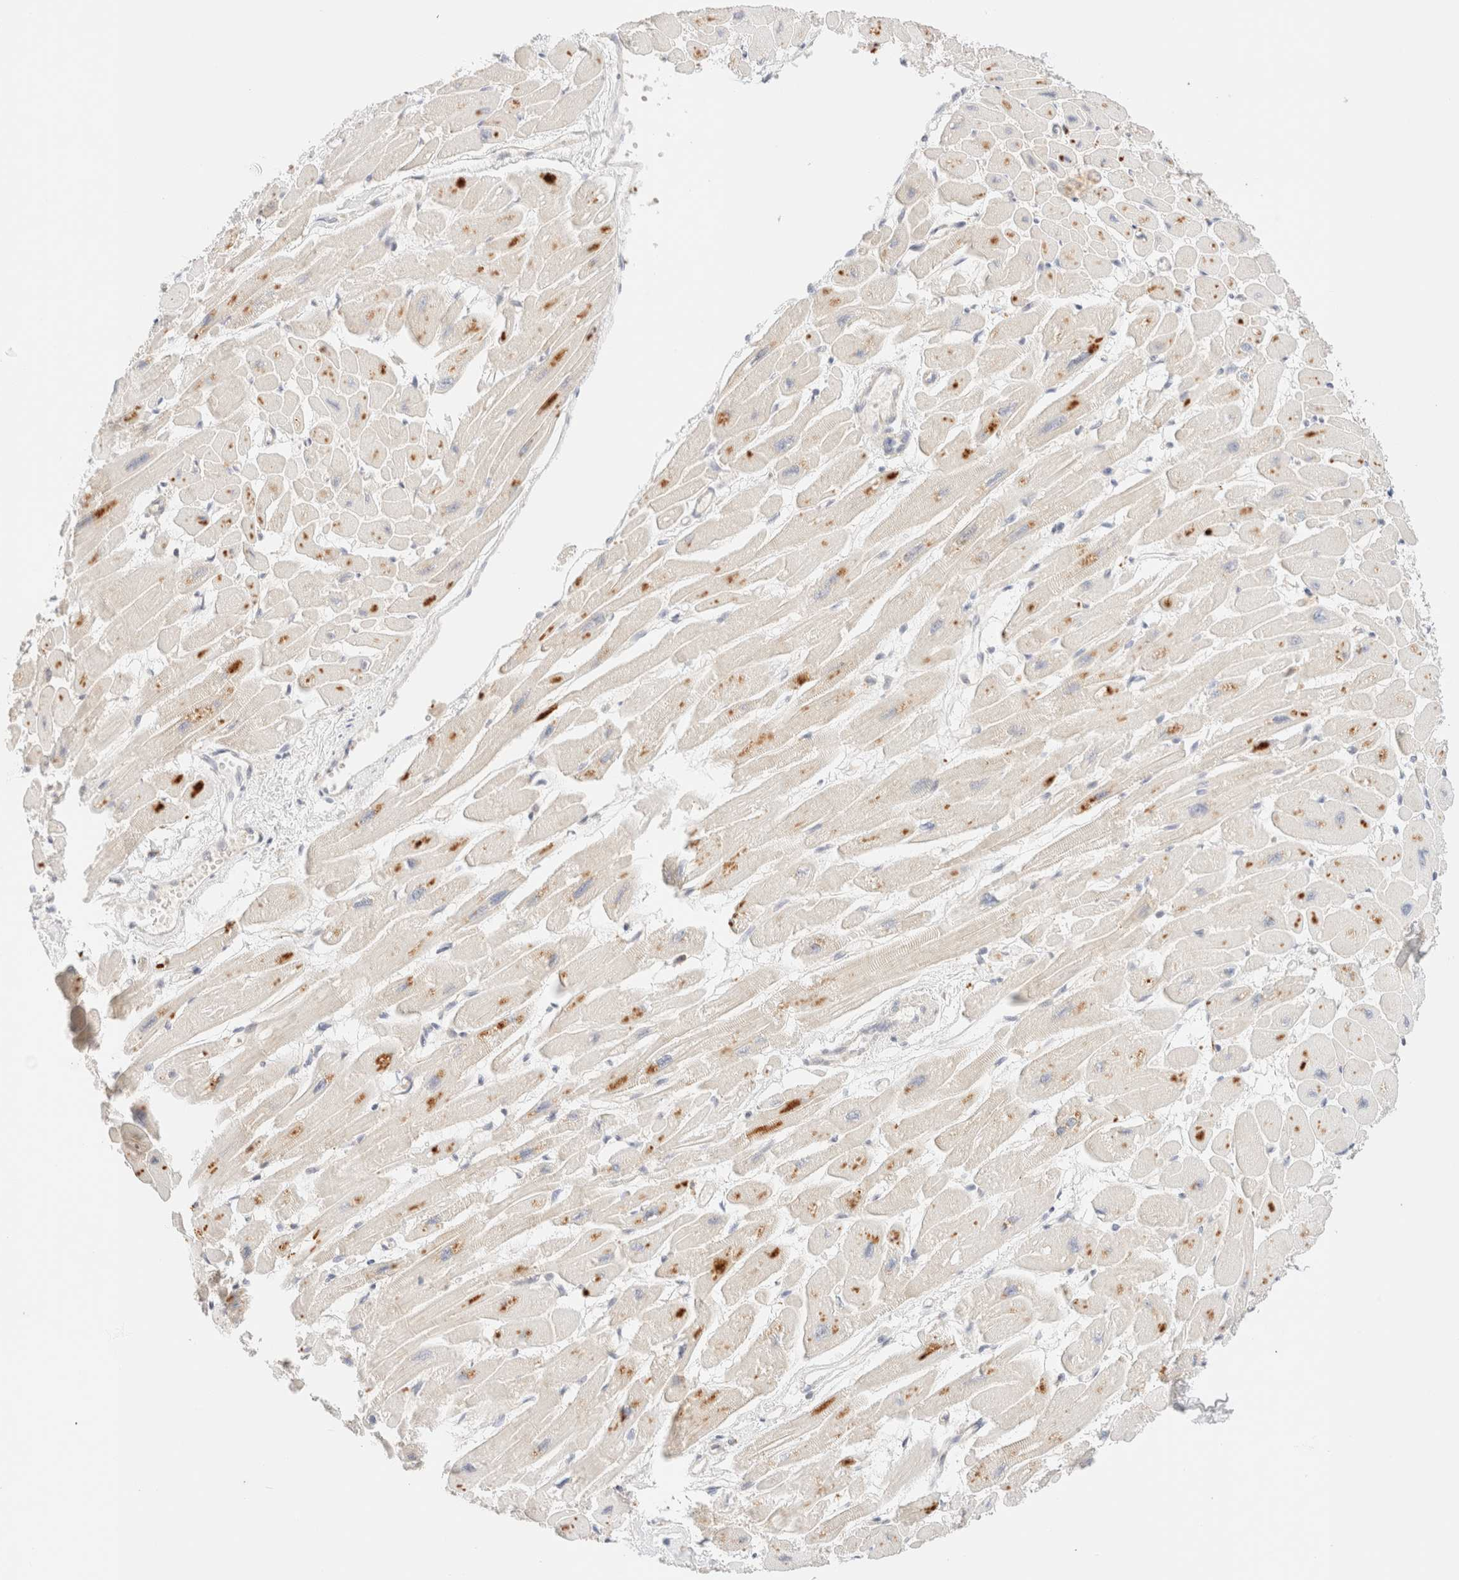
{"staining": {"intensity": "moderate", "quantity": "25%-75%", "location": "cytoplasmic/membranous"}, "tissue": "heart muscle", "cell_type": "Cardiomyocytes", "image_type": "normal", "snomed": [{"axis": "morphology", "description": "Normal tissue, NOS"}, {"axis": "topography", "description": "Heart"}], "caption": "The micrograph demonstrates a brown stain indicating the presence of a protein in the cytoplasmic/membranous of cardiomyocytes in heart muscle.", "gene": "SGSM2", "patient": {"sex": "female", "age": 54}}